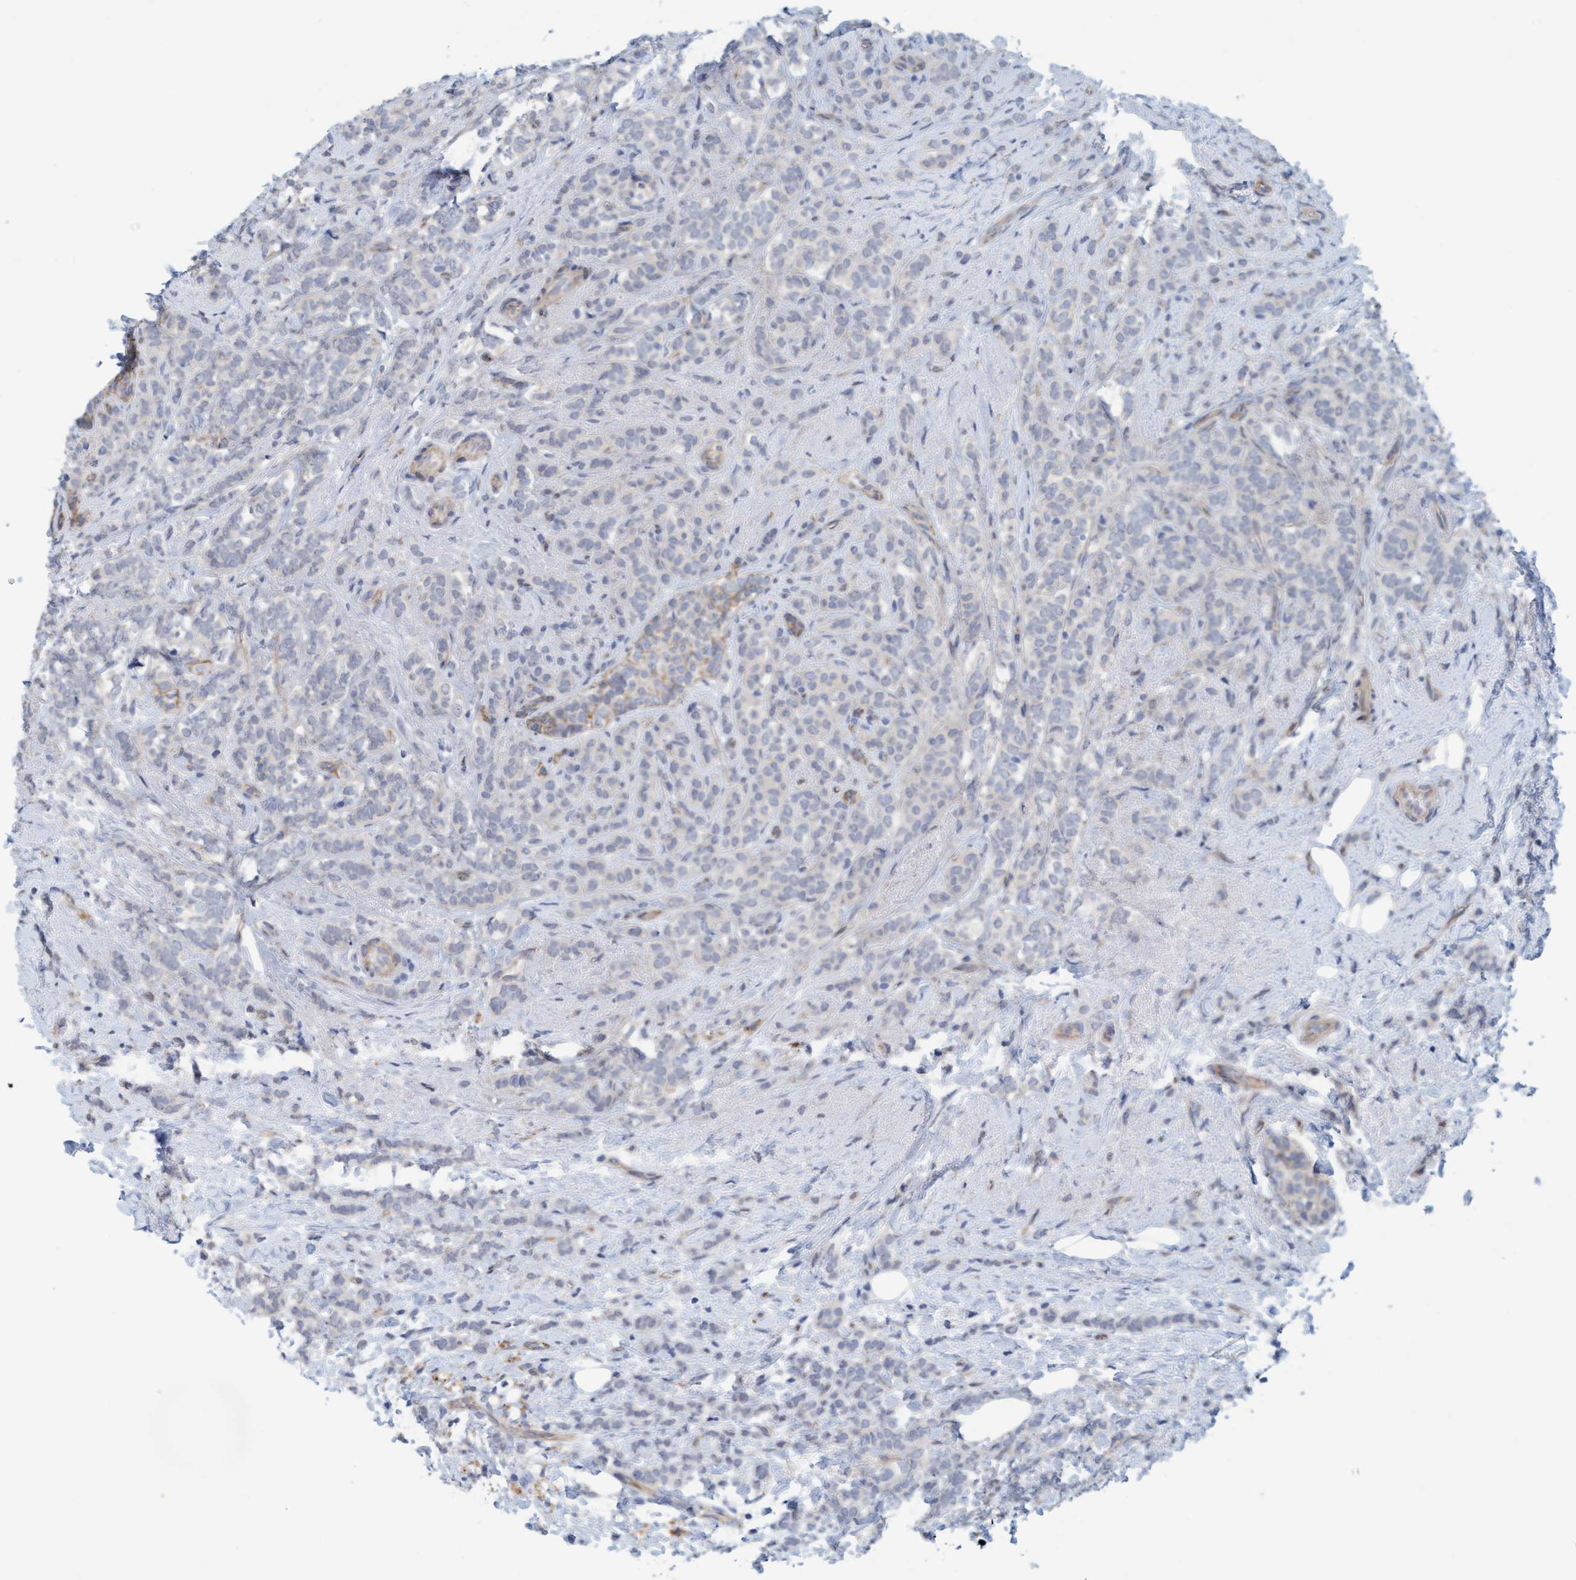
{"staining": {"intensity": "weak", "quantity": "<25%", "location": "cytoplasmic/membranous"}, "tissue": "breast cancer", "cell_type": "Tumor cells", "image_type": "cancer", "snomed": [{"axis": "morphology", "description": "Lobular carcinoma"}, {"axis": "topography", "description": "Breast"}], "caption": "An immunohistochemistry (IHC) image of lobular carcinoma (breast) is shown. There is no staining in tumor cells of lobular carcinoma (breast).", "gene": "KRBA2", "patient": {"sex": "female", "age": 50}}